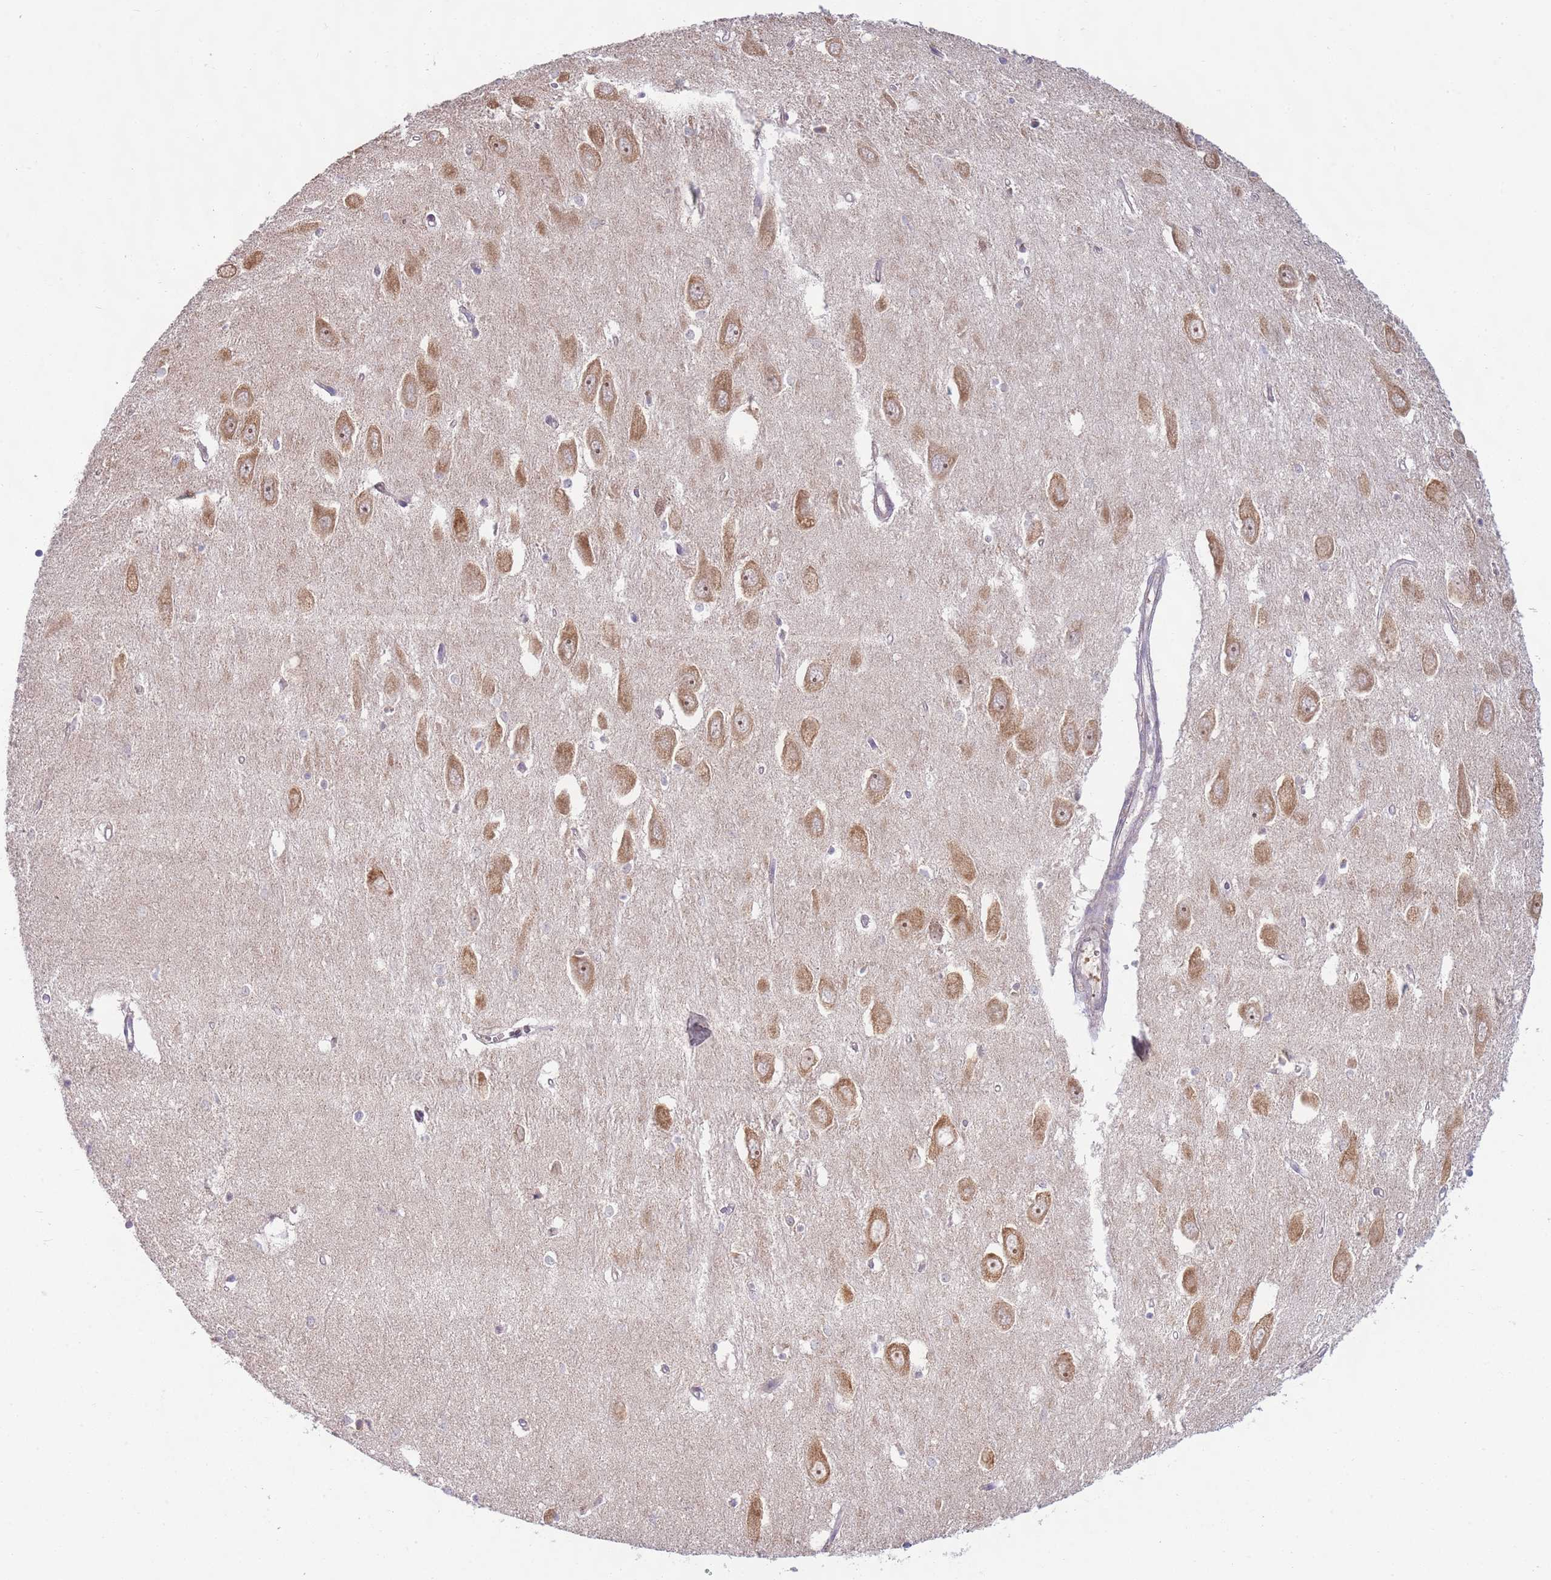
{"staining": {"intensity": "negative", "quantity": "none", "location": "none"}, "tissue": "hippocampus", "cell_type": "Glial cells", "image_type": "normal", "snomed": [{"axis": "morphology", "description": "Normal tissue, NOS"}, {"axis": "topography", "description": "Hippocampus"}], "caption": "DAB (3,3'-diaminobenzidine) immunohistochemical staining of benign human hippocampus demonstrates no significant positivity in glial cells. (Immunohistochemistry (ihc), brightfield microscopy, high magnification).", "gene": "SKOR2", "patient": {"sex": "female", "age": 64}}